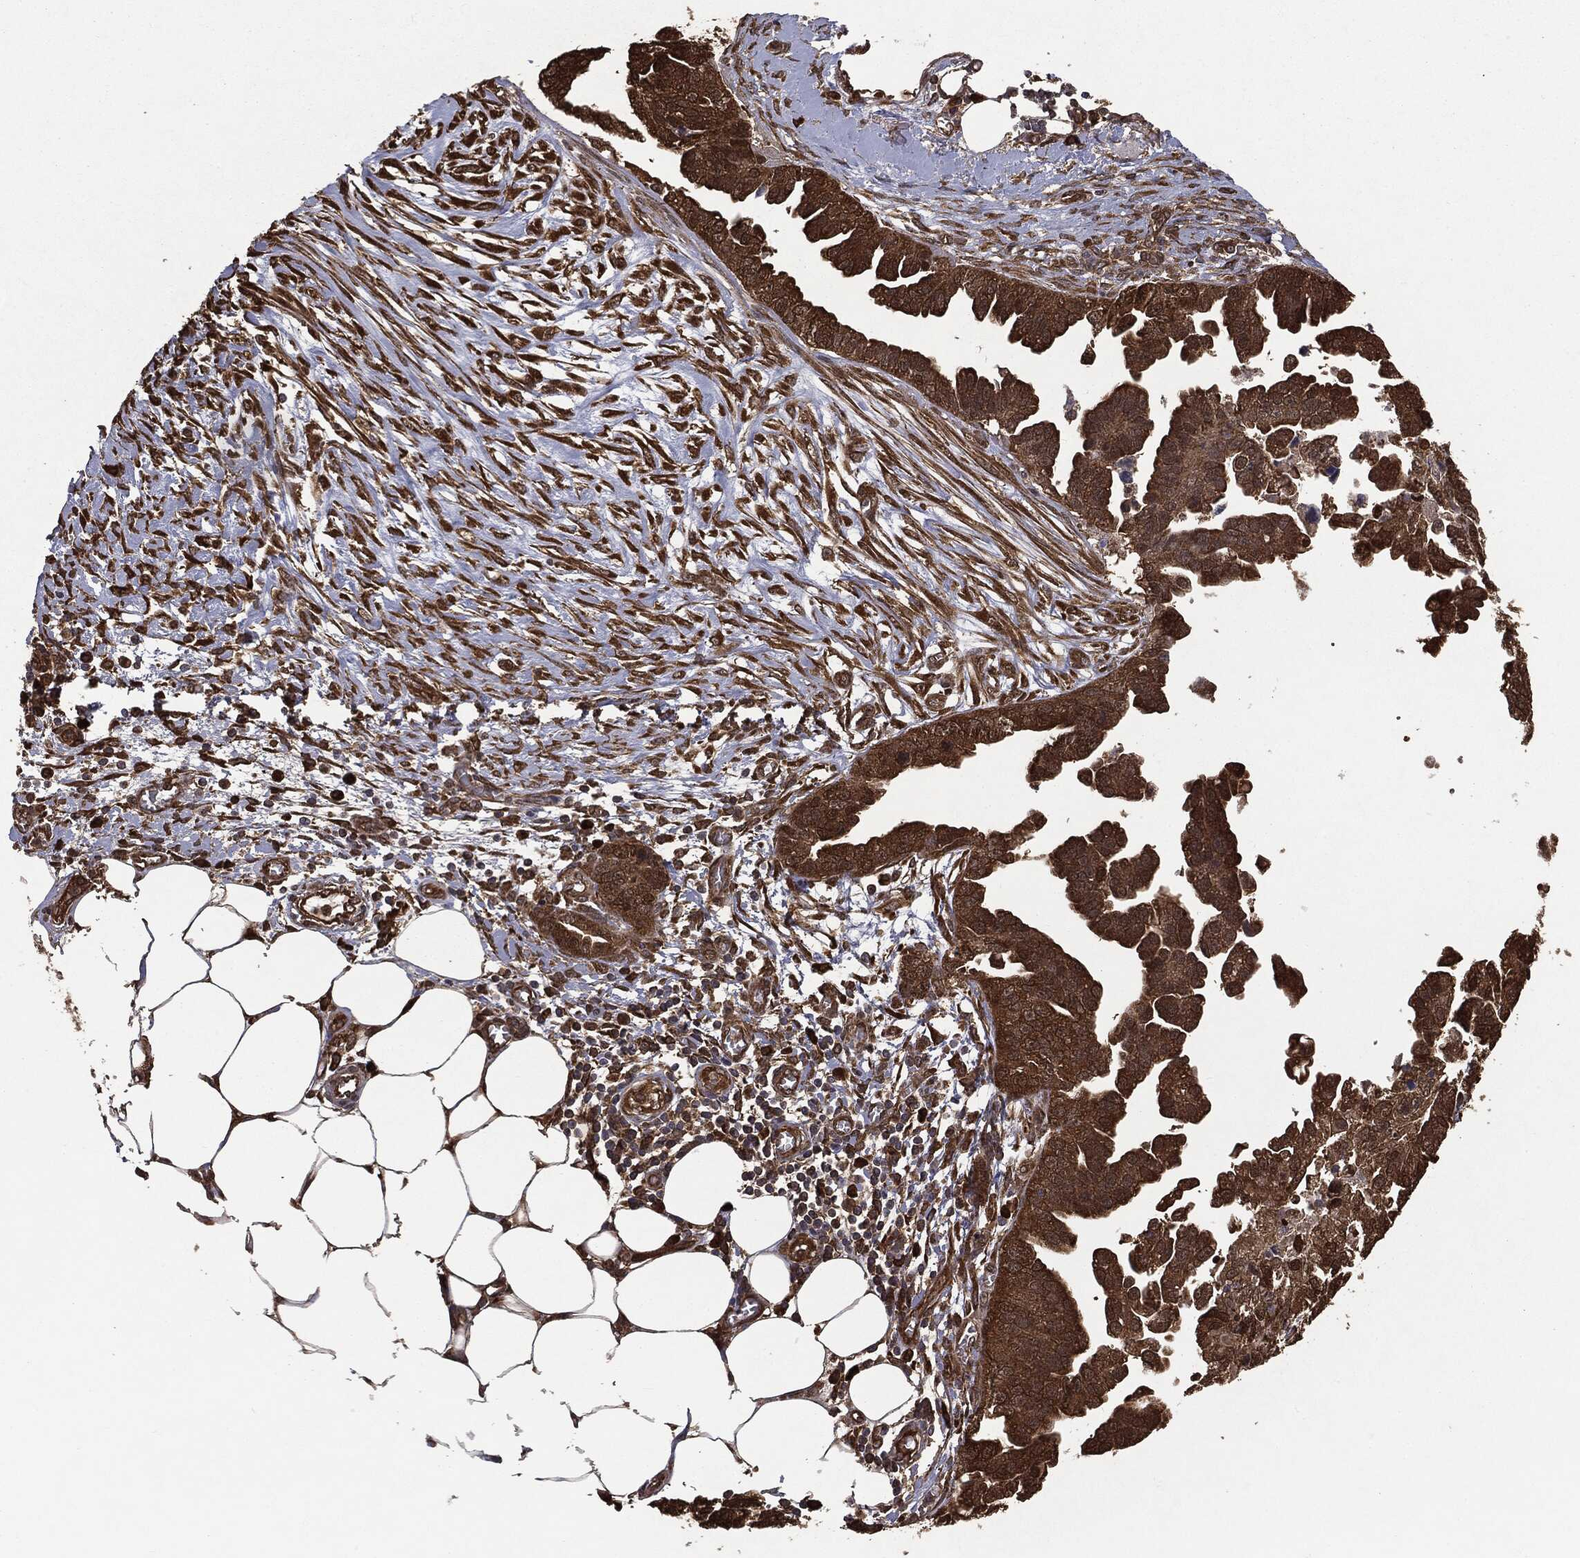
{"staining": {"intensity": "strong", "quantity": ">75%", "location": "cytoplasmic/membranous"}, "tissue": "ovarian cancer", "cell_type": "Tumor cells", "image_type": "cancer", "snomed": [{"axis": "morphology", "description": "Cystadenocarcinoma, serous, NOS"}, {"axis": "topography", "description": "Ovary"}], "caption": "Ovarian serous cystadenocarcinoma tissue demonstrates strong cytoplasmic/membranous staining in about >75% of tumor cells", "gene": "NME1", "patient": {"sex": "female", "age": 75}}